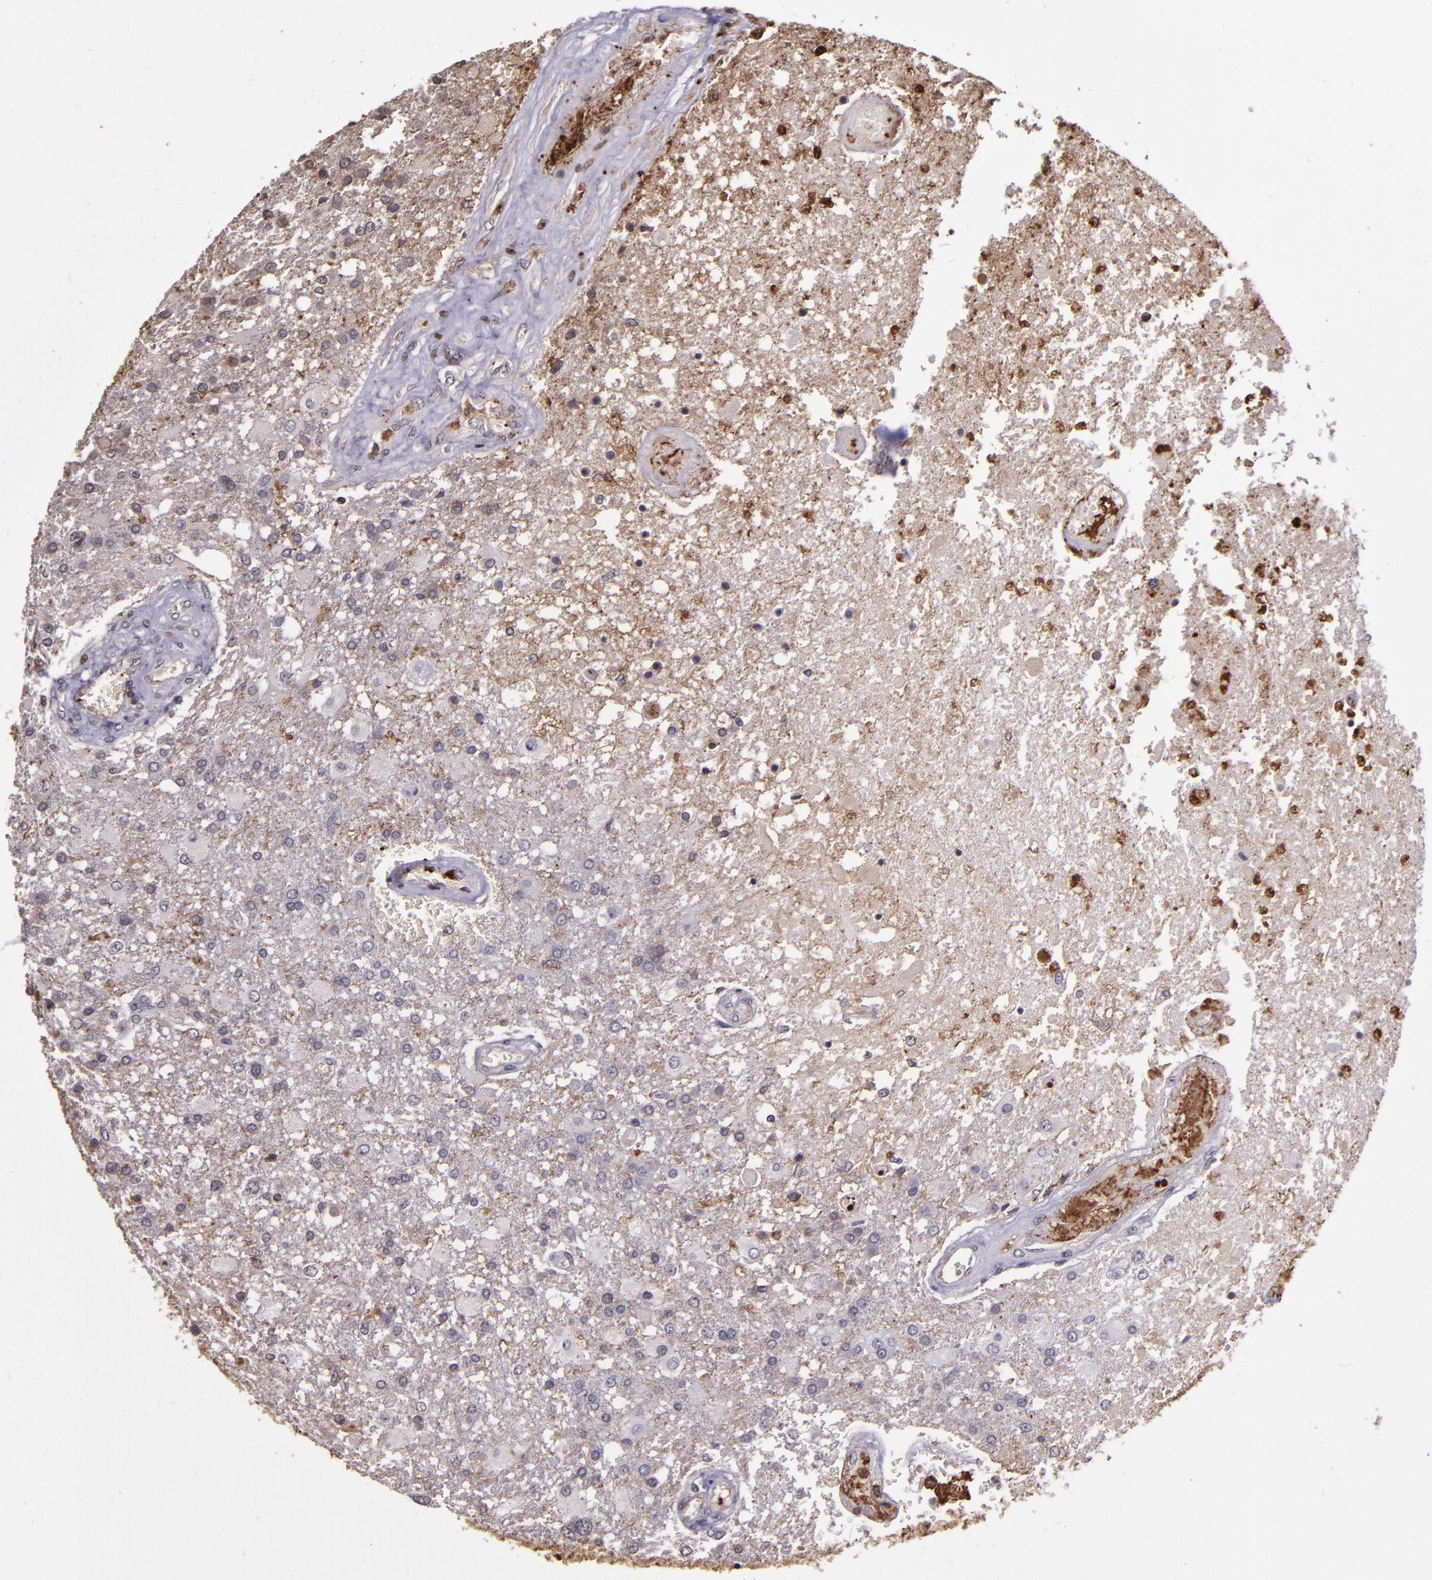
{"staining": {"intensity": "negative", "quantity": "none", "location": "none"}, "tissue": "glioma", "cell_type": "Tumor cells", "image_type": "cancer", "snomed": [{"axis": "morphology", "description": "Glioma, malignant, High grade"}, {"axis": "topography", "description": "Cerebral cortex"}], "caption": "Malignant glioma (high-grade) was stained to show a protein in brown. There is no significant staining in tumor cells.", "gene": "SLC2A3", "patient": {"sex": "male", "age": 79}}